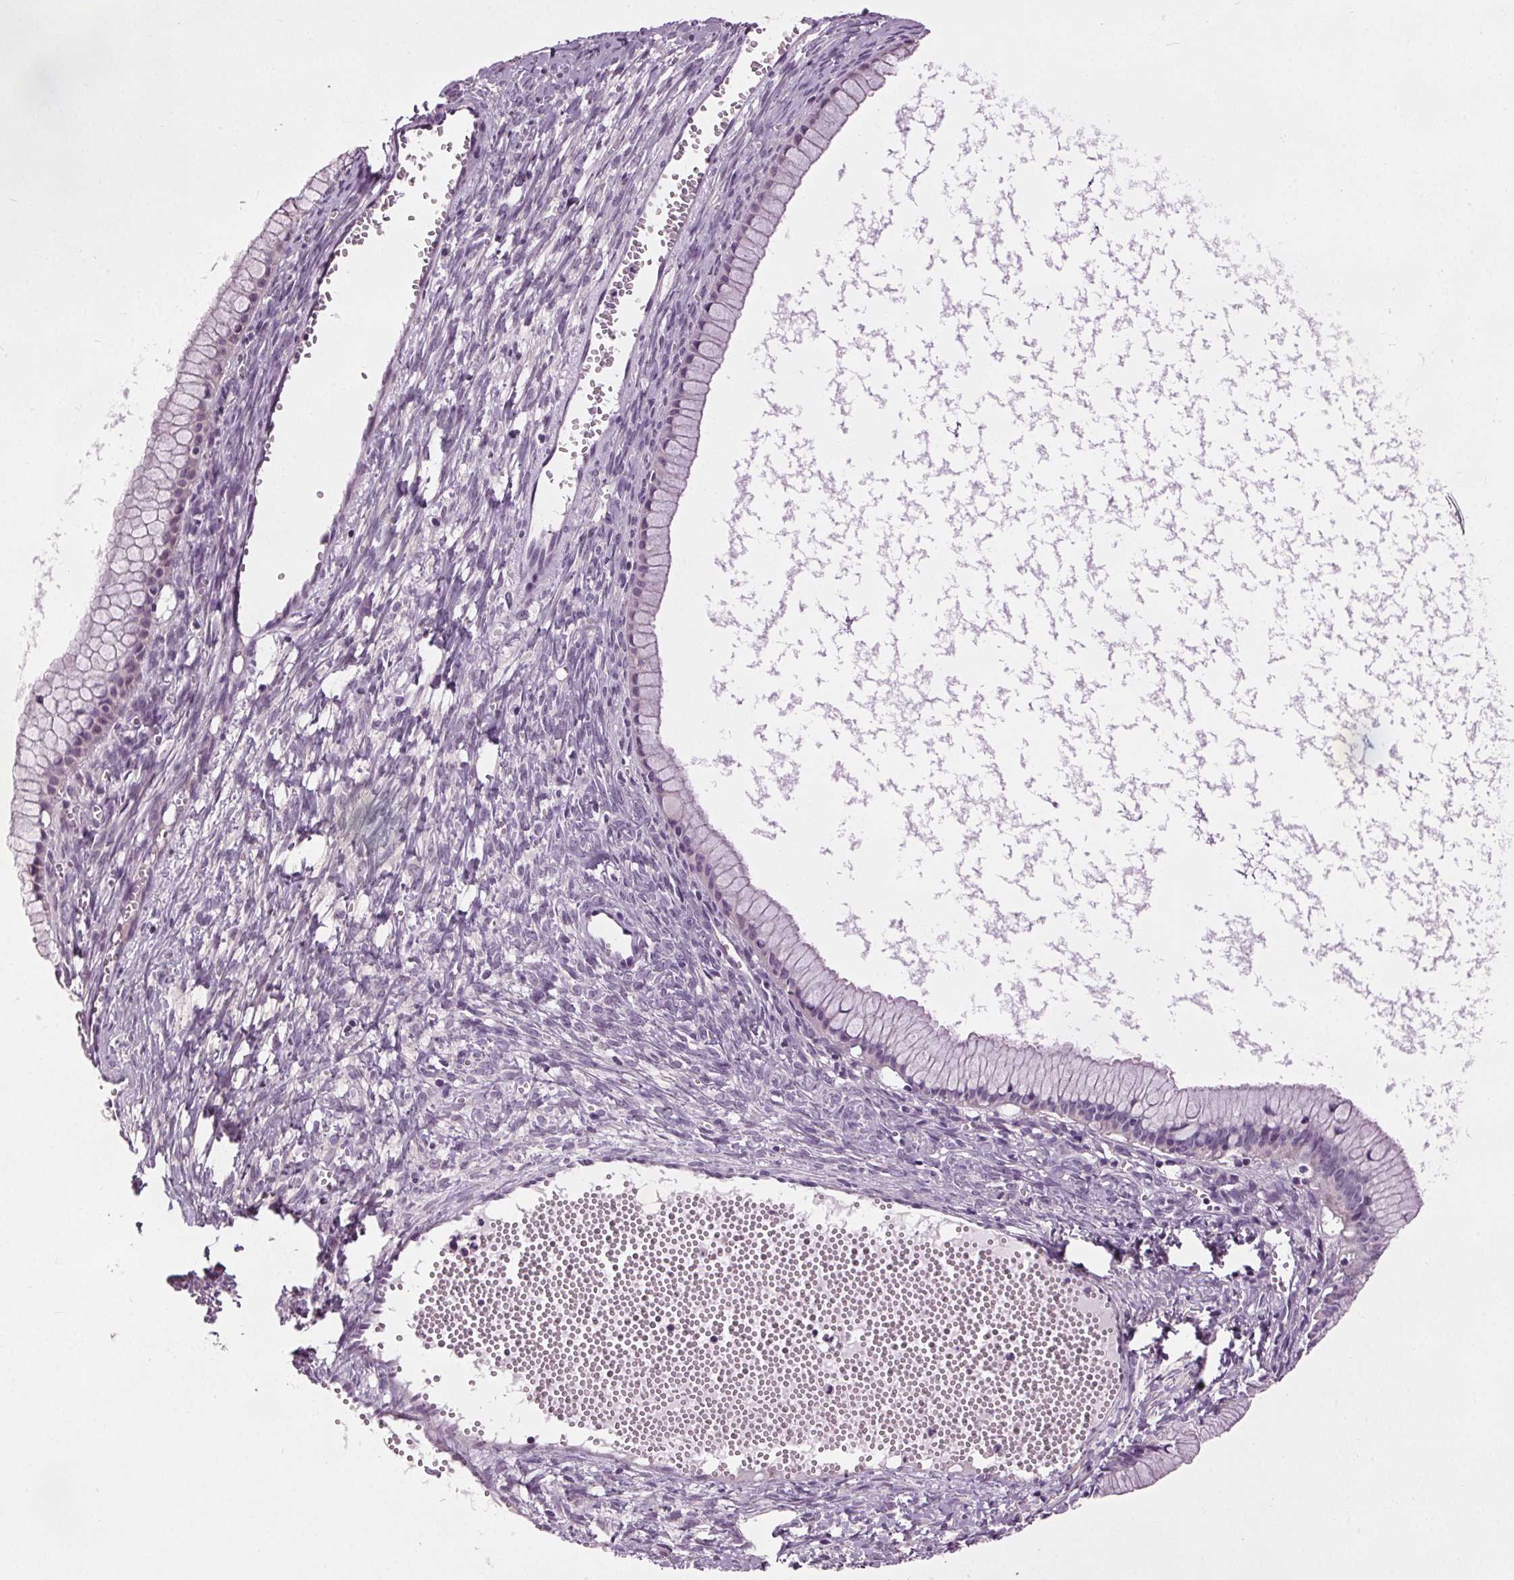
{"staining": {"intensity": "negative", "quantity": "none", "location": "none"}, "tissue": "ovarian cancer", "cell_type": "Tumor cells", "image_type": "cancer", "snomed": [{"axis": "morphology", "description": "Cystadenocarcinoma, mucinous, NOS"}, {"axis": "topography", "description": "Ovary"}], "caption": "This is an immunohistochemistry (IHC) photomicrograph of human ovarian cancer. There is no expression in tumor cells.", "gene": "RASA1", "patient": {"sex": "female", "age": 41}}